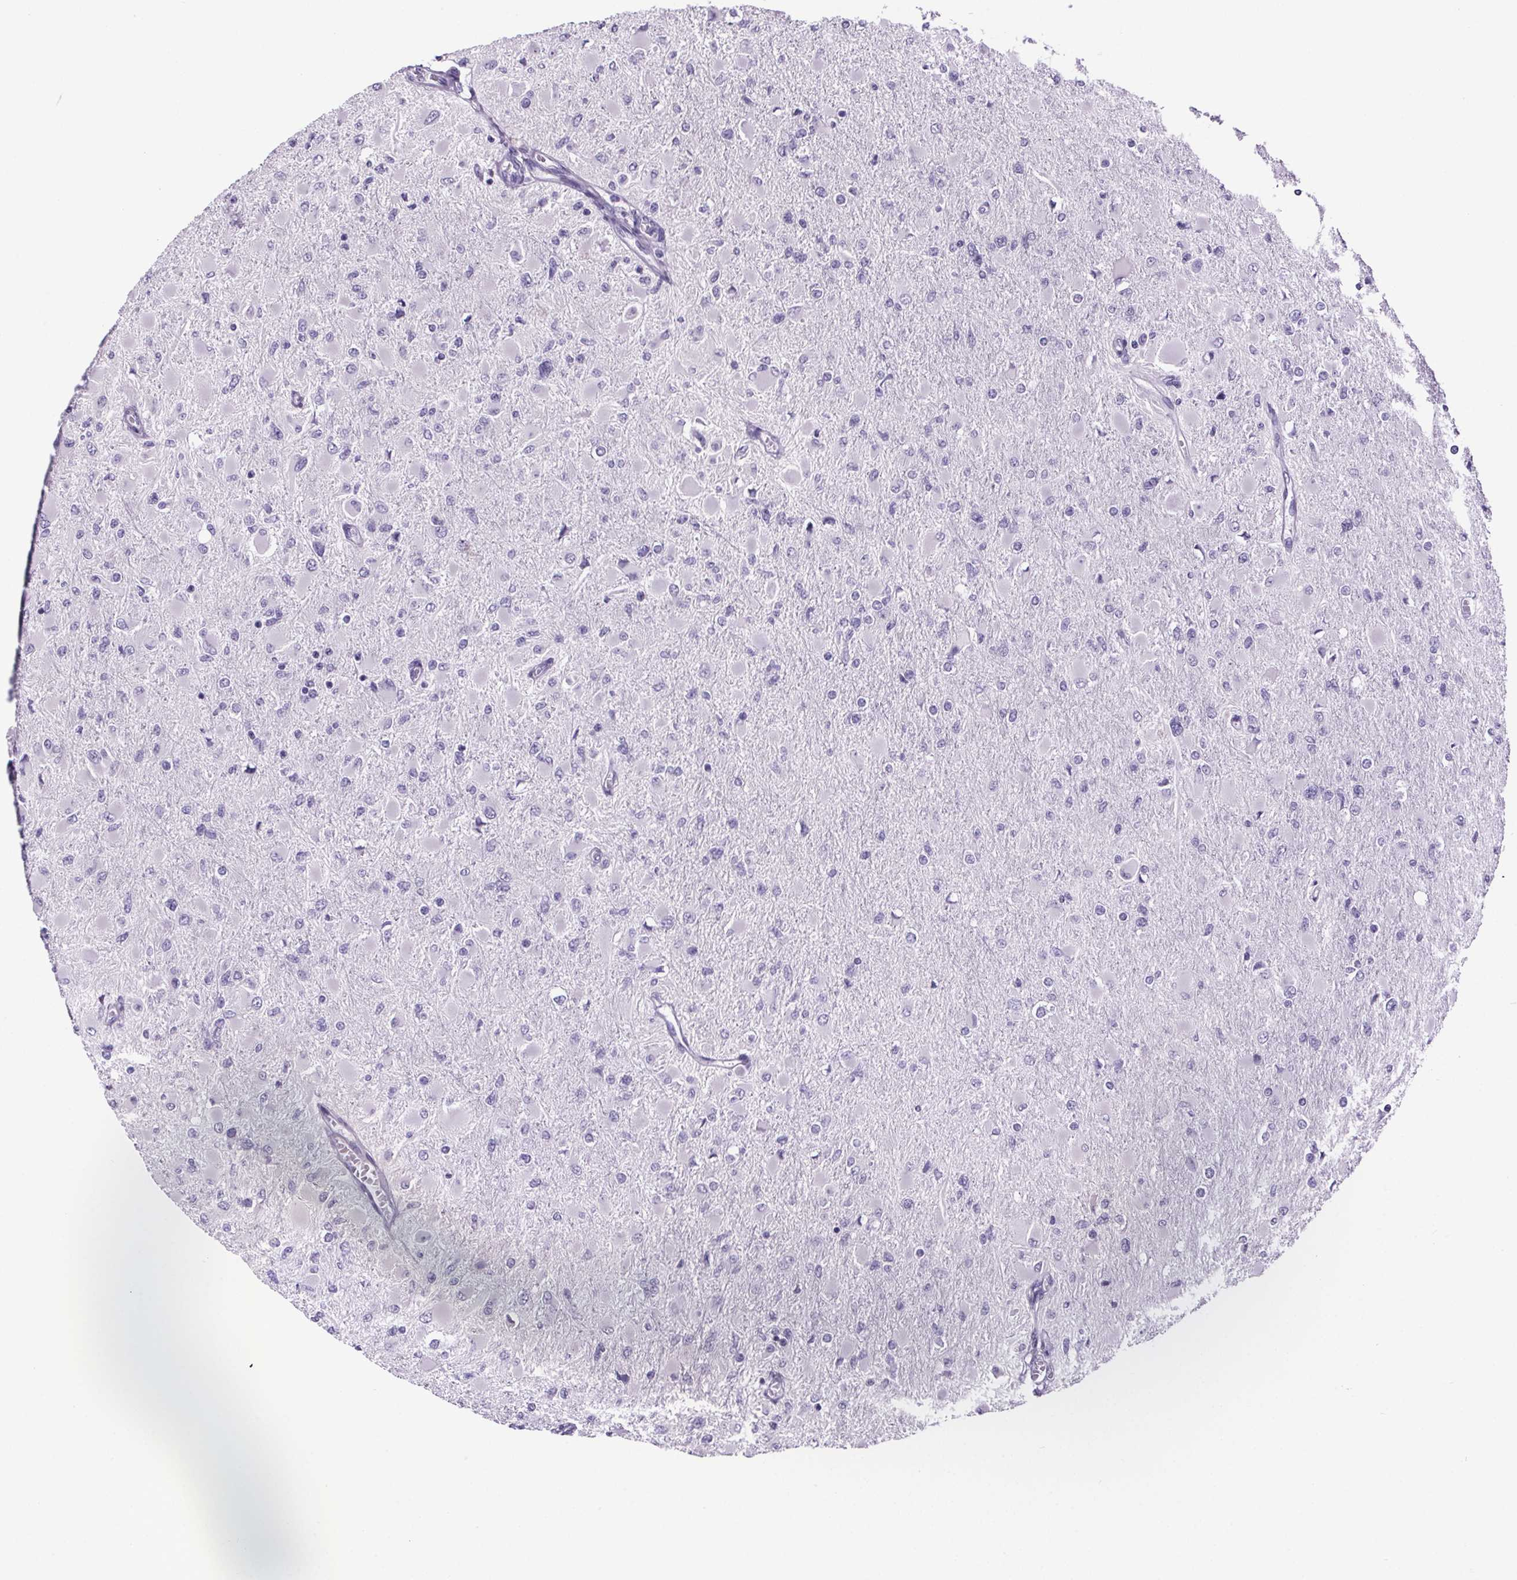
{"staining": {"intensity": "negative", "quantity": "none", "location": "none"}, "tissue": "glioma", "cell_type": "Tumor cells", "image_type": "cancer", "snomed": [{"axis": "morphology", "description": "Glioma, malignant, High grade"}, {"axis": "topography", "description": "Cerebral cortex"}], "caption": "This micrograph is of malignant glioma (high-grade) stained with IHC to label a protein in brown with the nuclei are counter-stained blue. There is no staining in tumor cells.", "gene": "CUBN", "patient": {"sex": "female", "age": 36}}